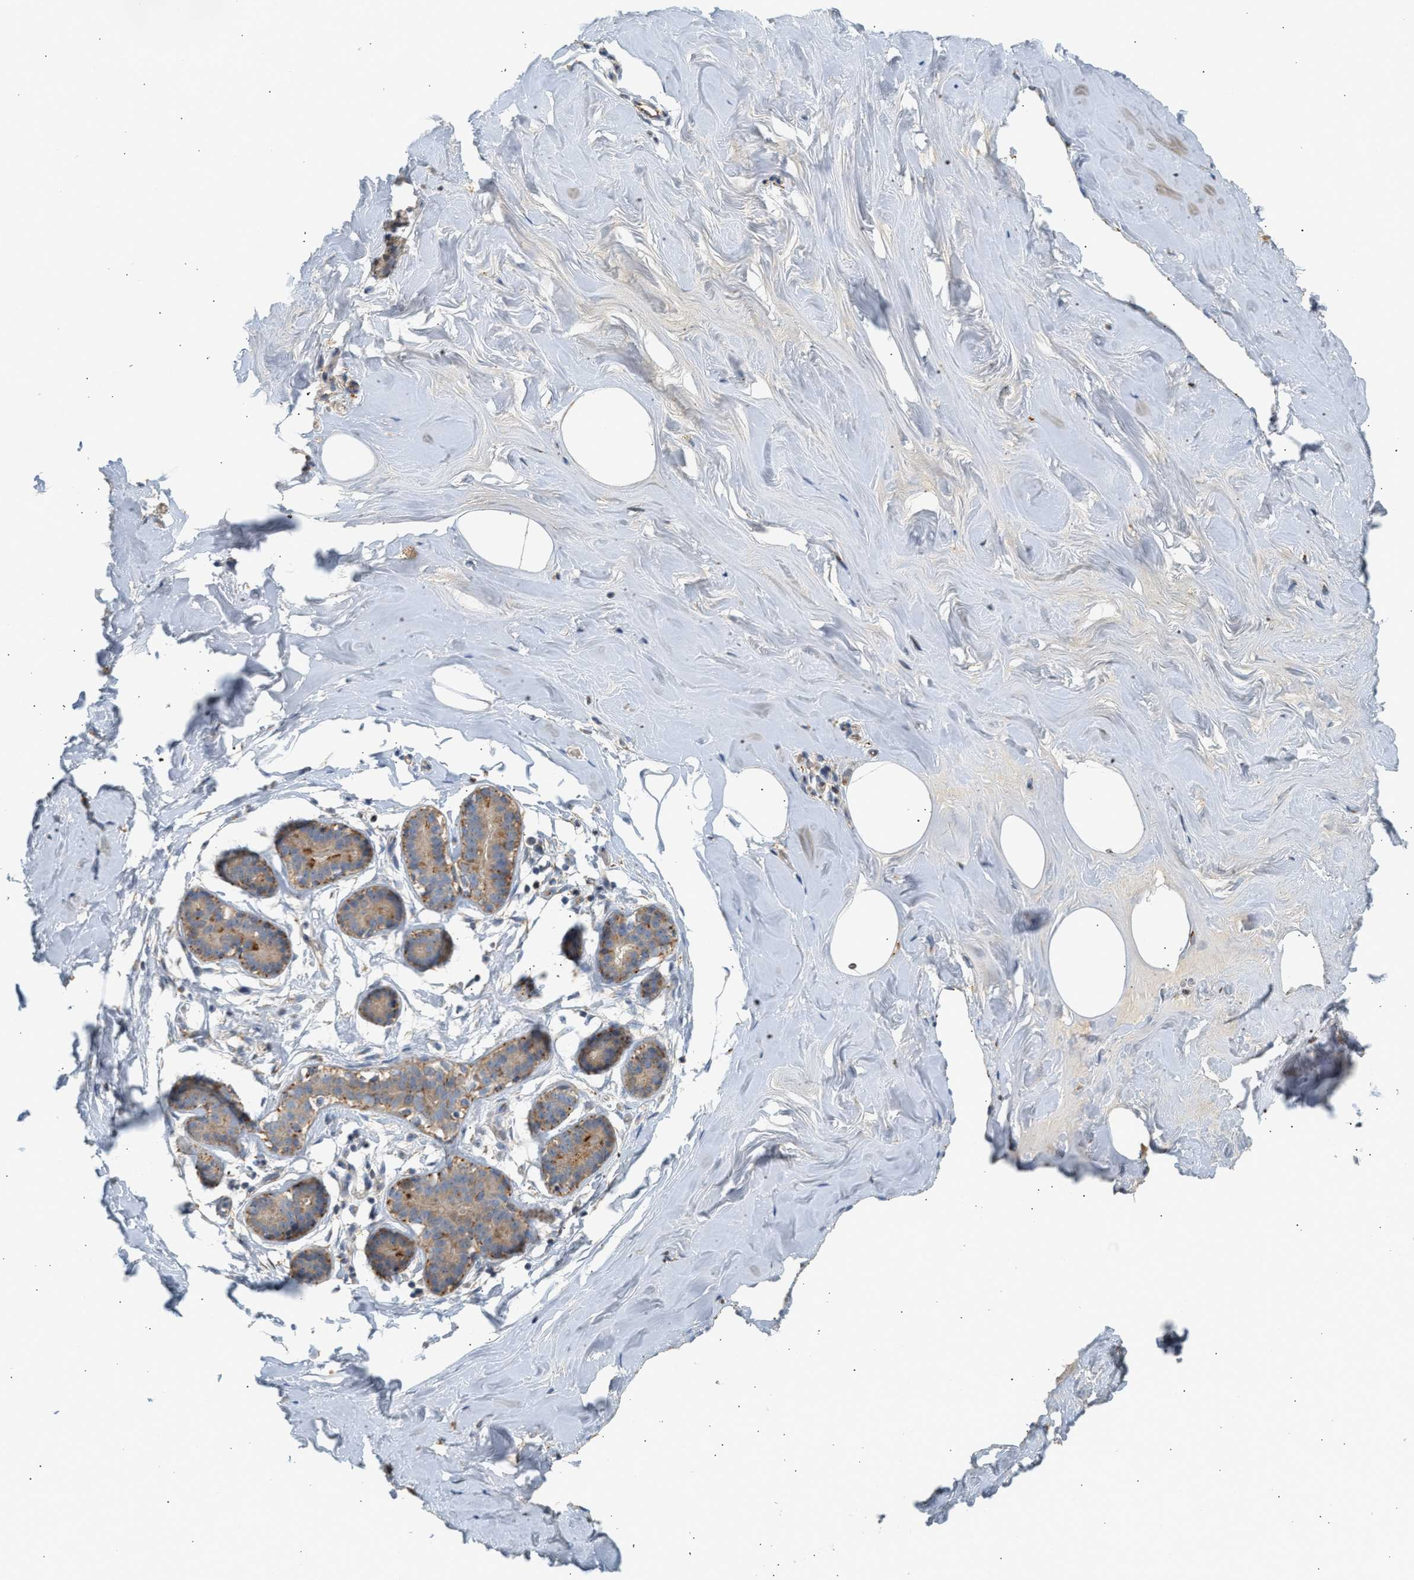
{"staining": {"intensity": "strong", "quantity": ">75%", "location": "cytoplasmic/membranous"}, "tissue": "adipose tissue", "cell_type": "Adipocytes", "image_type": "normal", "snomed": [{"axis": "morphology", "description": "Normal tissue, NOS"}, {"axis": "morphology", "description": "Fibrosis, NOS"}, {"axis": "topography", "description": "Breast"}, {"axis": "topography", "description": "Adipose tissue"}], "caption": "Protein expression analysis of benign human adipose tissue reveals strong cytoplasmic/membranous staining in approximately >75% of adipocytes. Nuclei are stained in blue.", "gene": "ENTHD1", "patient": {"sex": "female", "age": 39}}